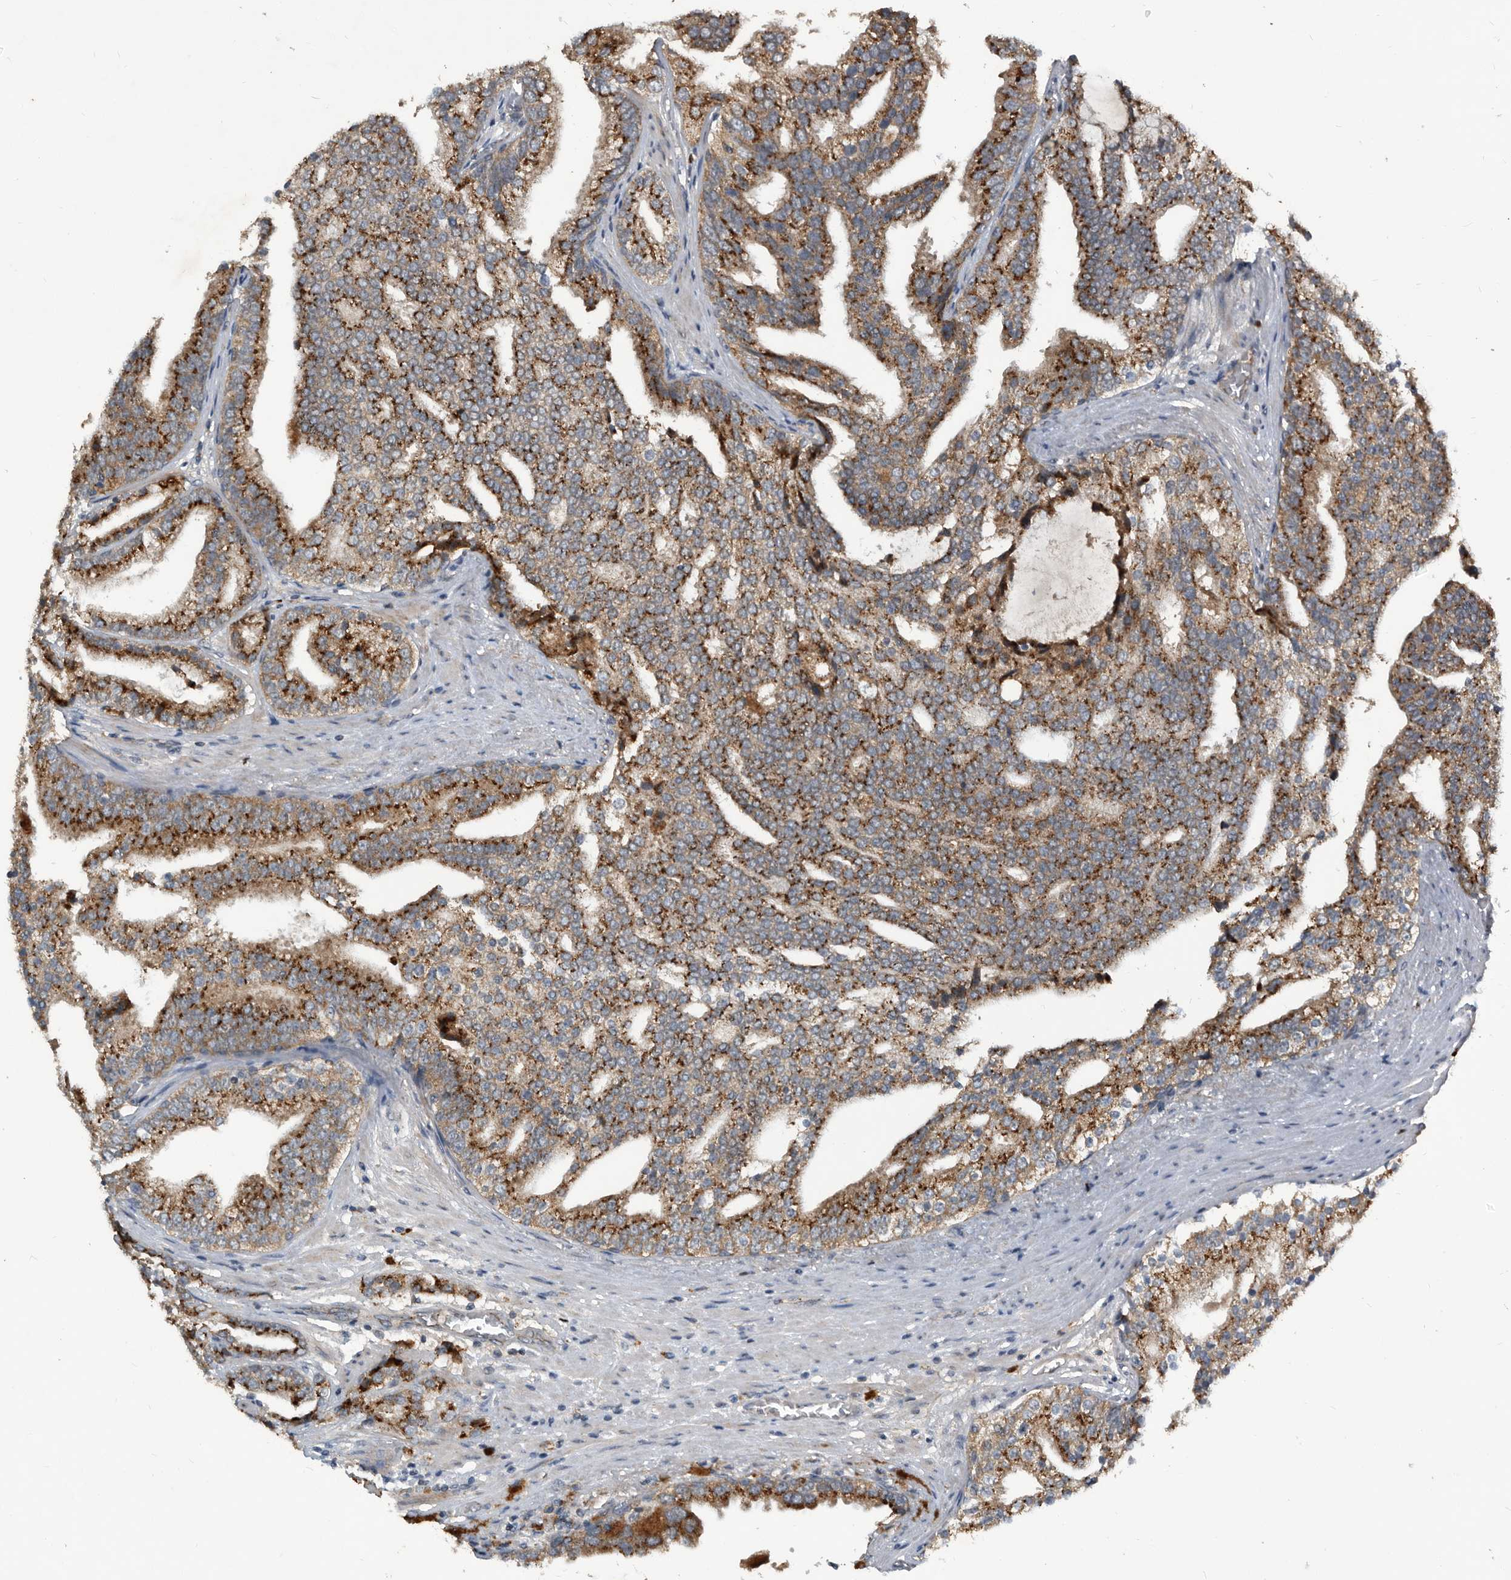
{"staining": {"intensity": "strong", "quantity": ">75%", "location": "cytoplasmic/membranous"}, "tissue": "prostate cancer", "cell_type": "Tumor cells", "image_type": "cancer", "snomed": [{"axis": "morphology", "description": "Adenocarcinoma, Low grade"}, {"axis": "topography", "description": "Prostate"}], "caption": "Brown immunohistochemical staining in human prostate low-grade adenocarcinoma exhibits strong cytoplasmic/membranous staining in about >75% of tumor cells. (DAB (3,3'-diaminobenzidine) IHC with brightfield microscopy, high magnification).", "gene": "PI15", "patient": {"sex": "male", "age": 67}}